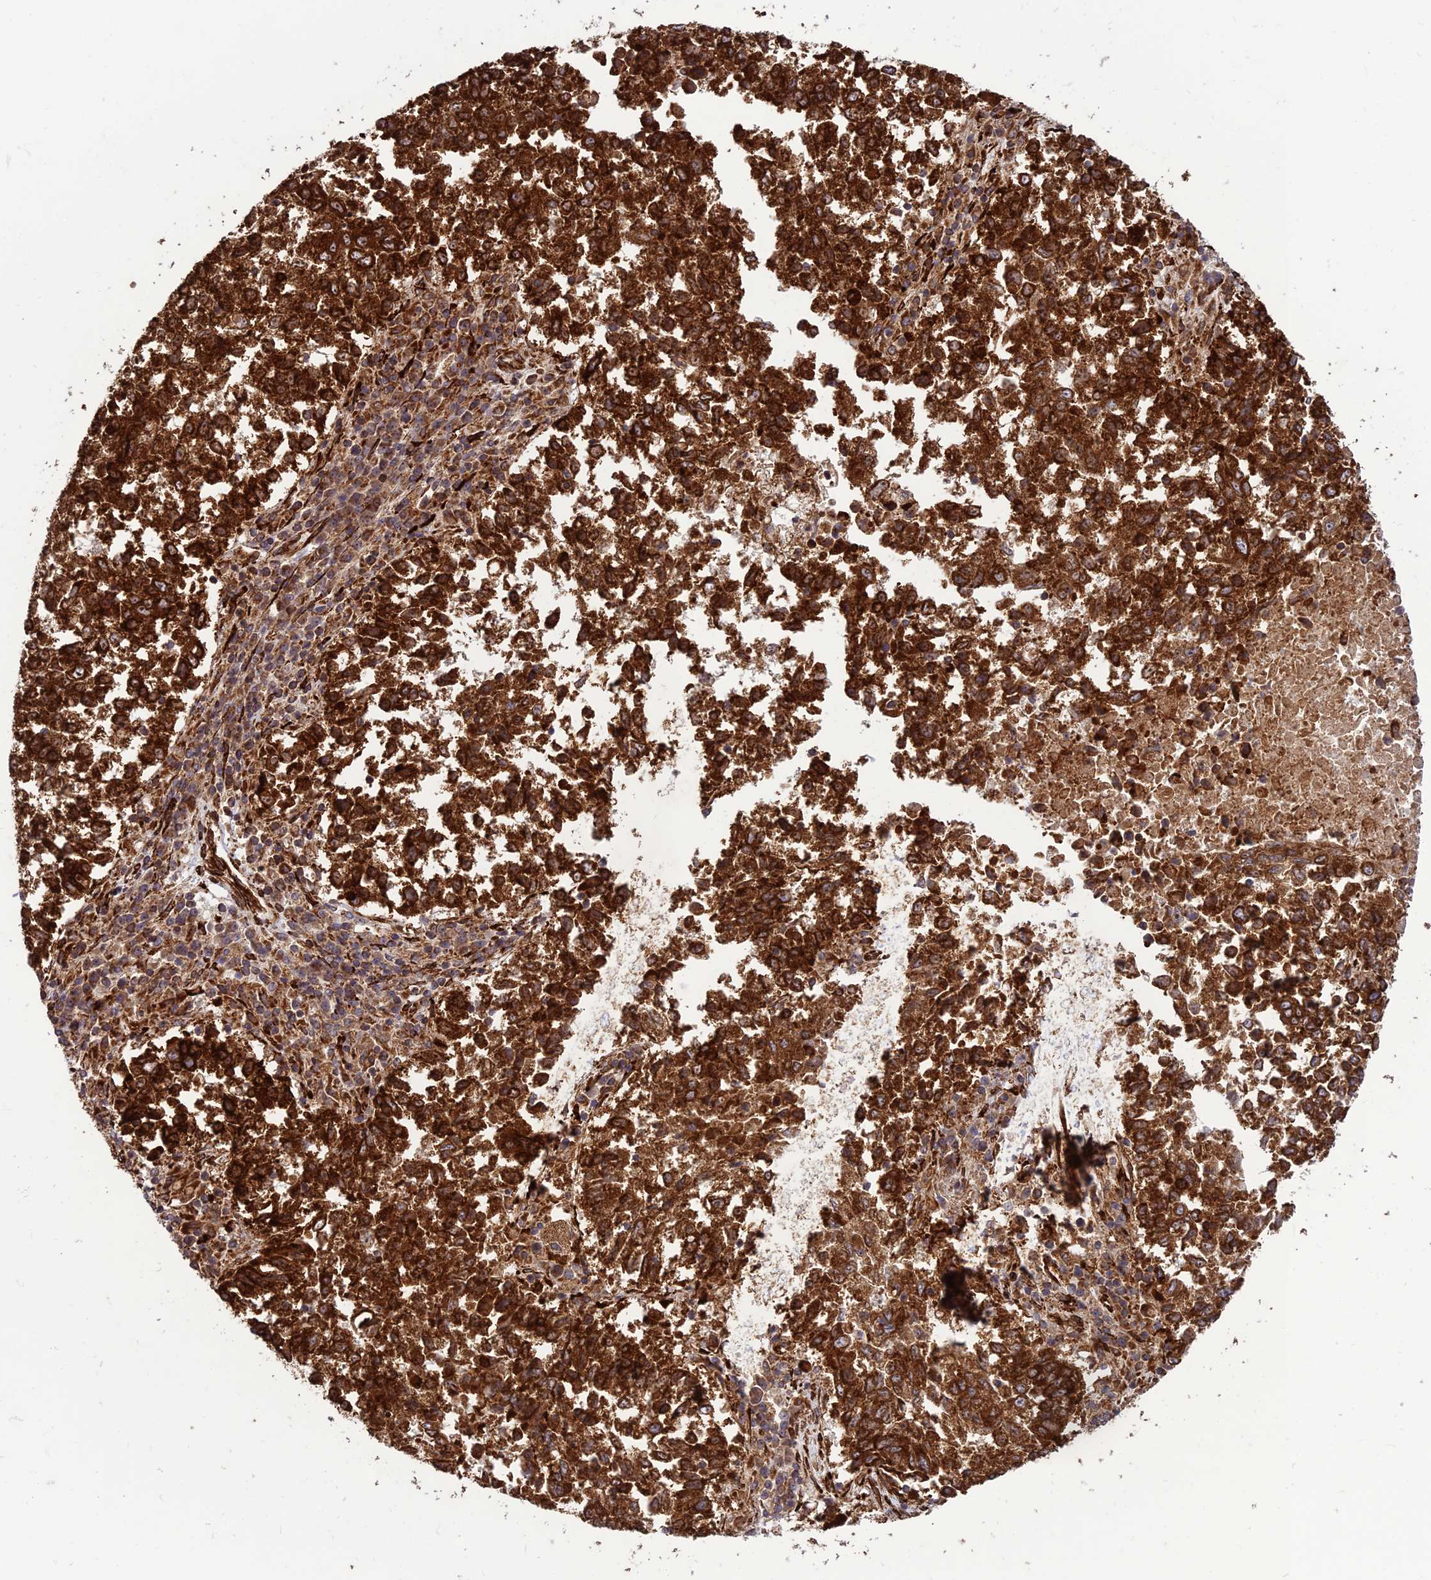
{"staining": {"intensity": "strong", "quantity": ">75%", "location": "cytoplasmic/membranous"}, "tissue": "lung cancer", "cell_type": "Tumor cells", "image_type": "cancer", "snomed": [{"axis": "morphology", "description": "Squamous cell carcinoma, NOS"}, {"axis": "topography", "description": "Lung"}], "caption": "Immunohistochemical staining of lung squamous cell carcinoma displays strong cytoplasmic/membranous protein expression in about >75% of tumor cells. (DAB = brown stain, brightfield microscopy at high magnification).", "gene": "CRTAP", "patient": {"sex": "male", "age": 73}}